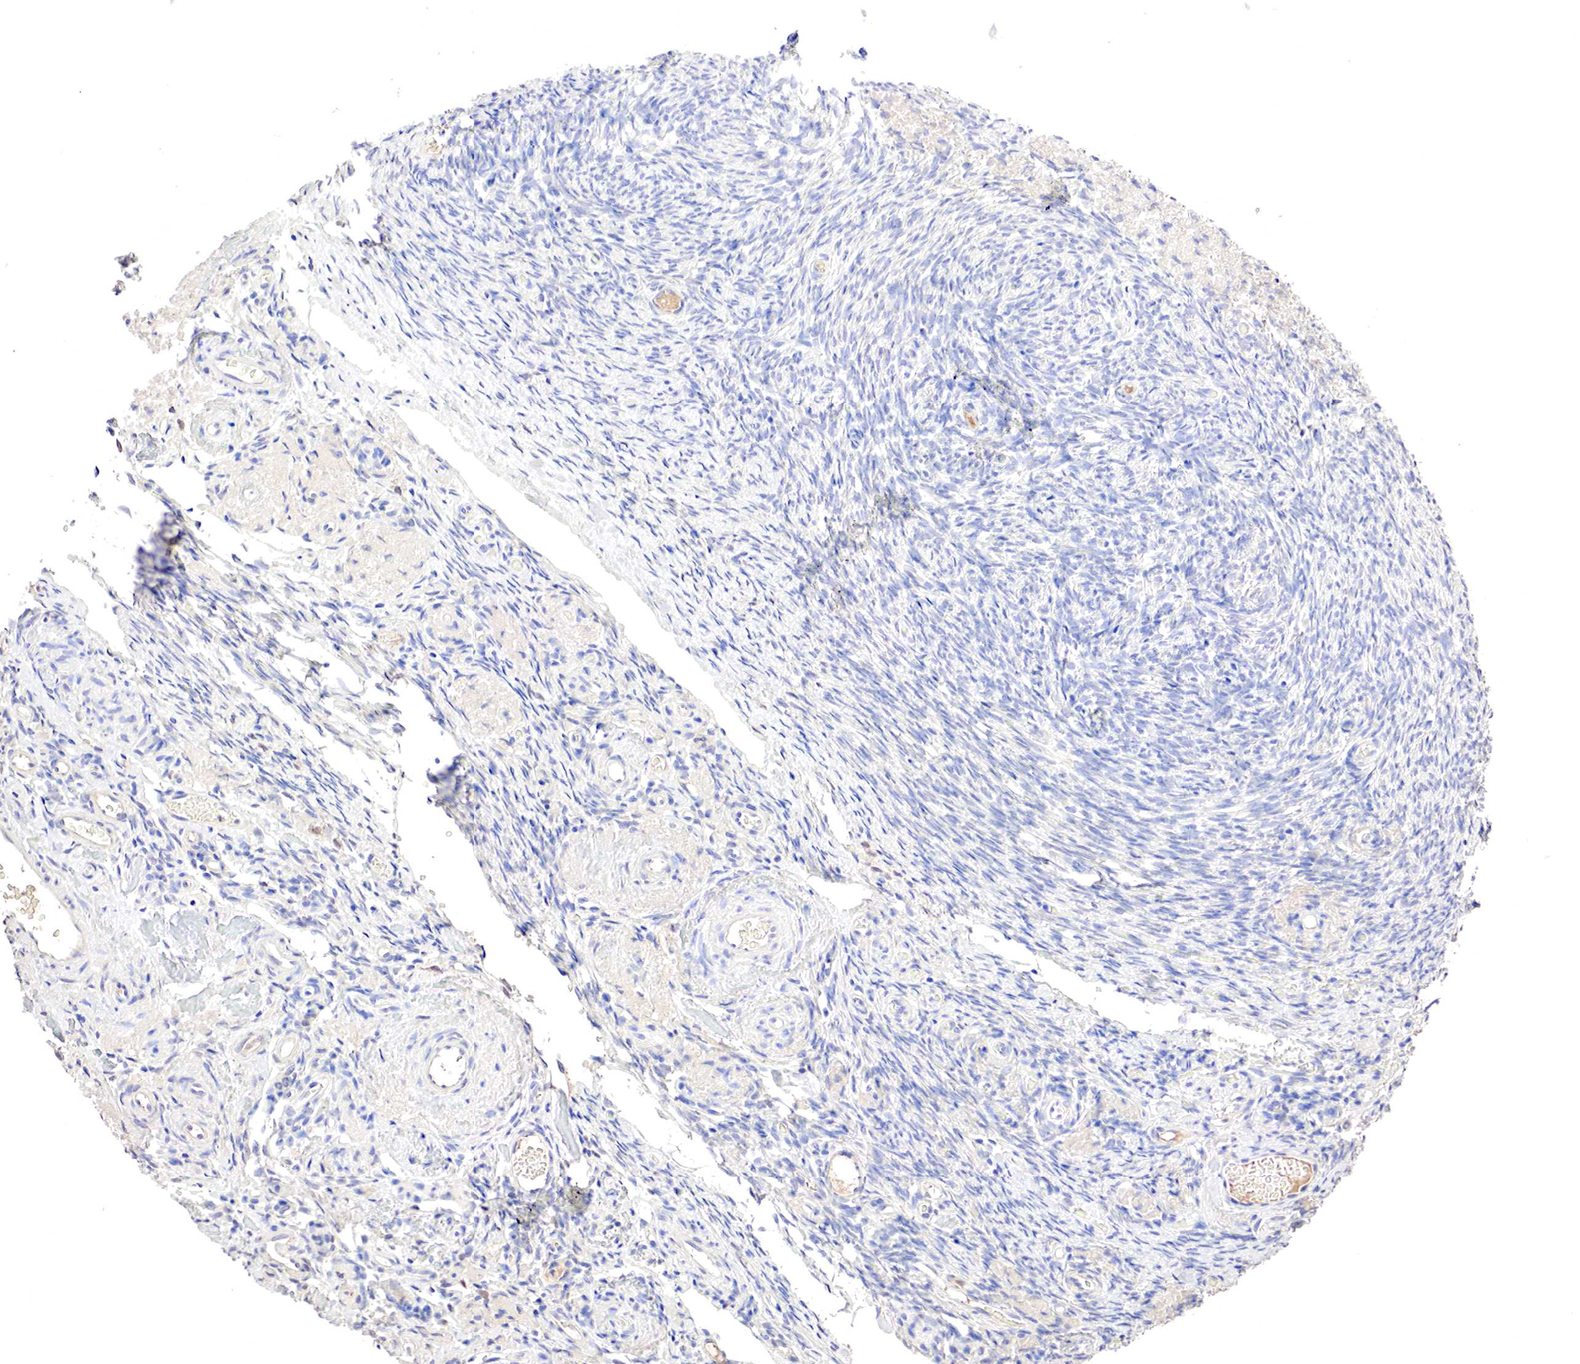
{"staining": {"intensity": "negative", "quantity": "none", "location": "none"}, "tissue": "ovary", "cell_type": "Ovarian stroma cells", "image_type": "normal", "snomed": [{"axis": "morphology", "description": "Normal tissue, NOS"}, {"axis": "topography", "description": "Ovary"}], "caption": "Protein analysis of benign ovary reveals no significant expression in ovarian stroma cells.", "gene": "GATA1", "patient": {"sex": "female", "age": 78}}